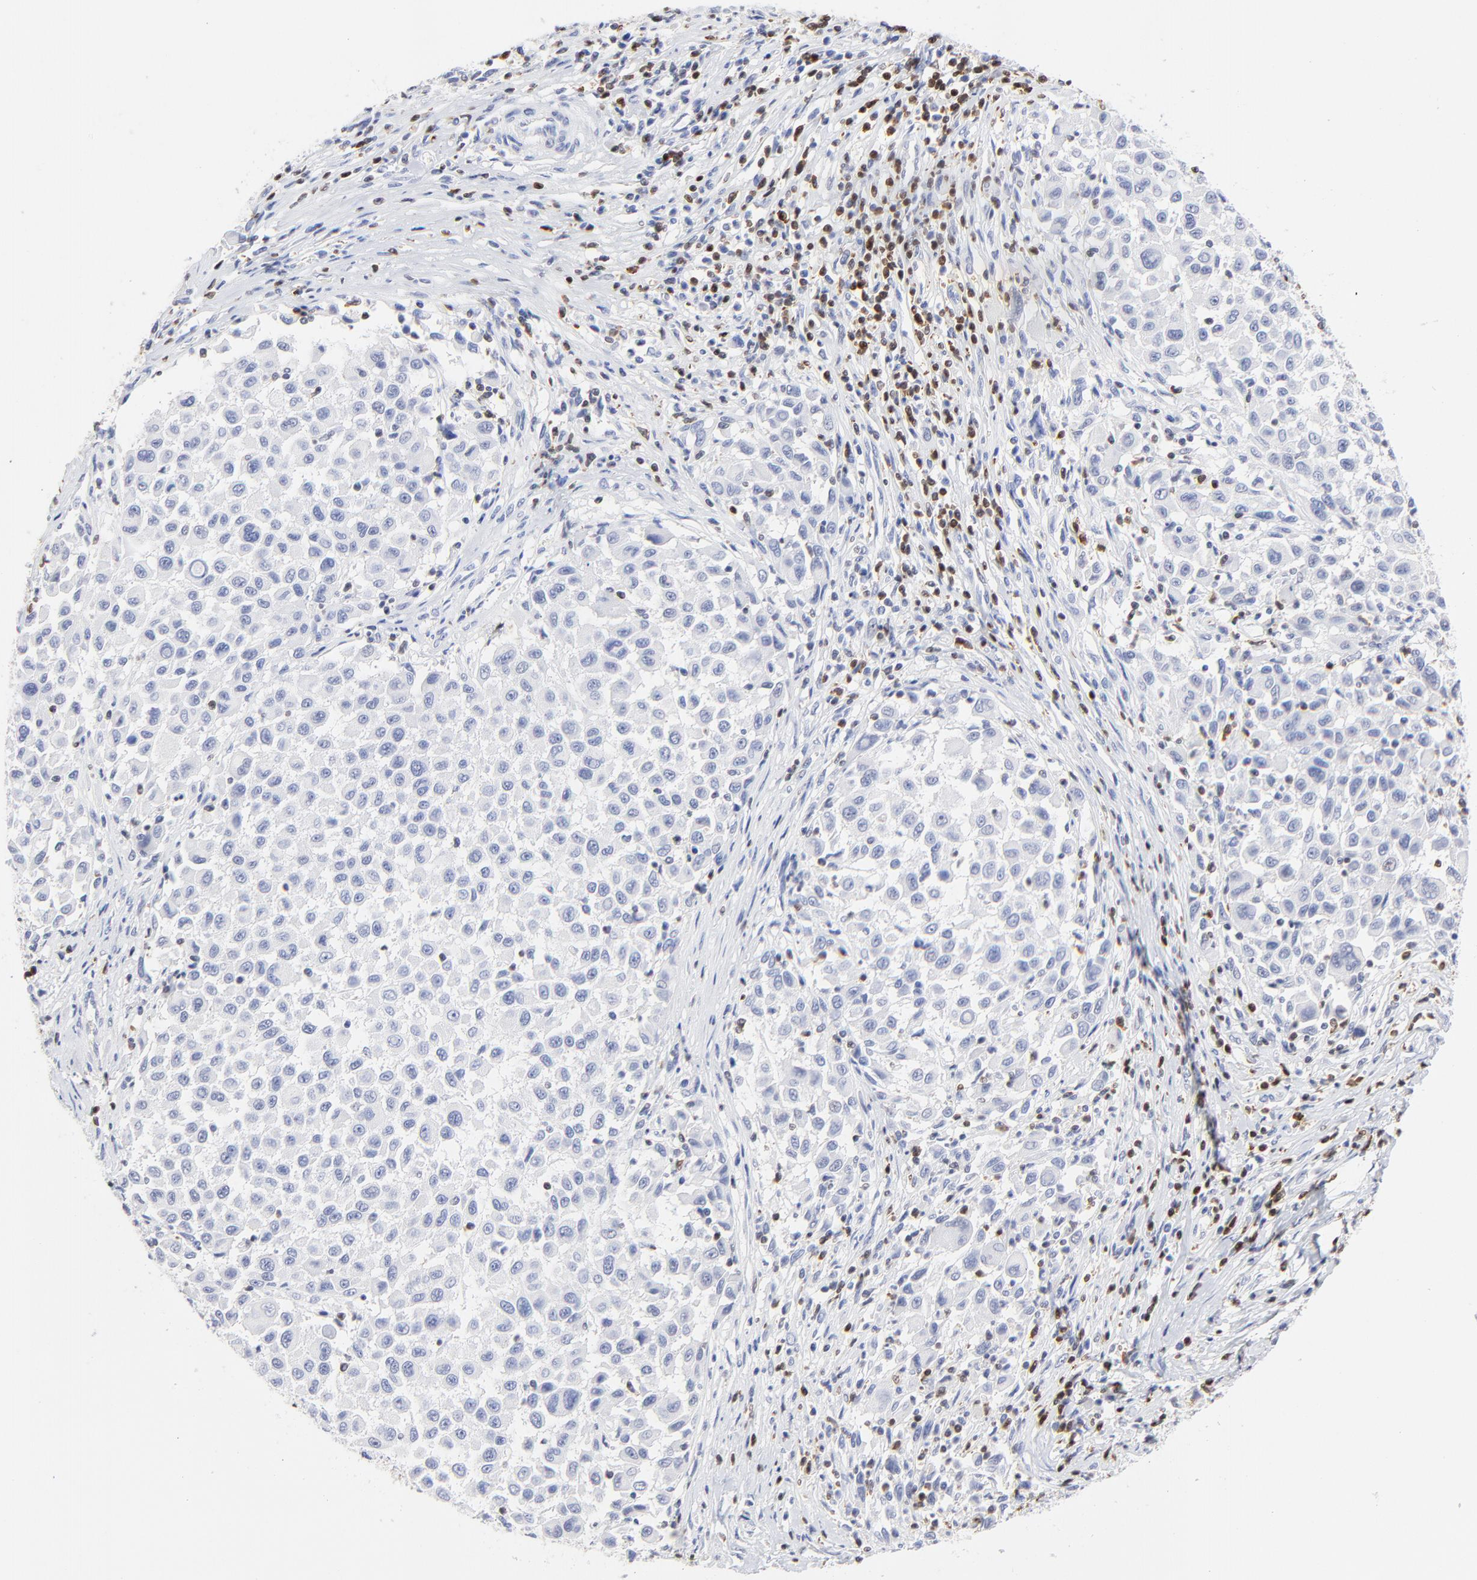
{"staining": {"intensity": "negative", "quantity": "none", "location": "none"}, "tissue": "melanoma", "cell_type": "Tumor cells", "image_type": "cancer", "snomed": [{"axis": "morphology", "description": "Malignant melanoma, Metastatic site"}, {"axis": "topography", "description": "Lymph node"}], "caption": "Malignant melanoma (metastatic site) stained for a protein using IHC reveals no staining tumor cells.", "gene": "ZAP70", "patient": {"sex": "male", "age": 61}}